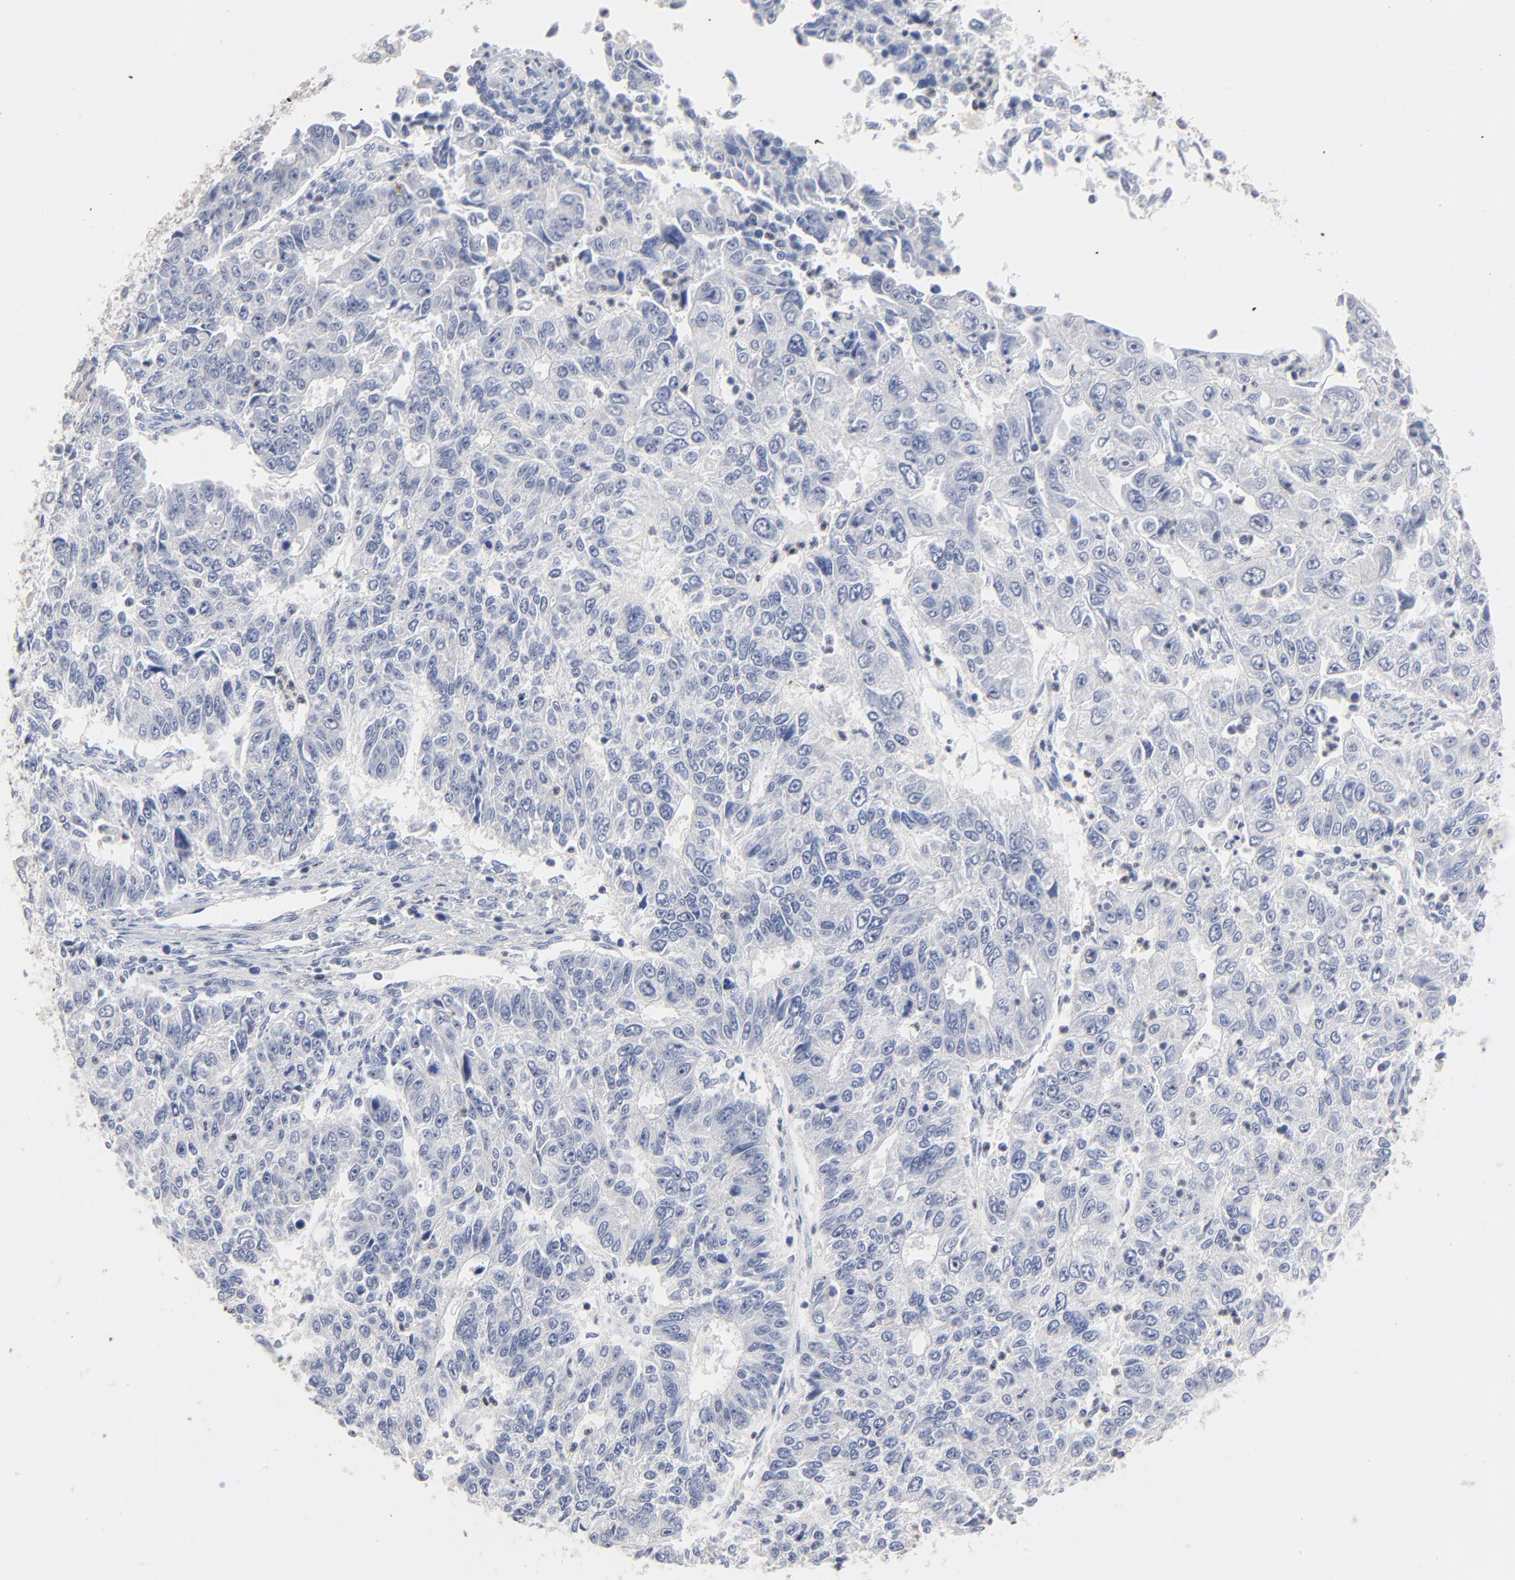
{"staining": {"intensity": "negative", "quantity": "none", "location": "none"}, "tissue": "endometrial cancer", "cell_type": "Tumor cells", "image_type": "cancer", "snomed": [{"axis": "morphology", "description": "Adenocarcinoma, NOS"}, {"axis": "topography", "description": "Endometrium"}], "caption": "The photomicrograph reveals no staining of tumor cells in adenocarcinoma (endometrial).", "gene": "AADAC", "patient": {"sex": "female", "age": 42}}